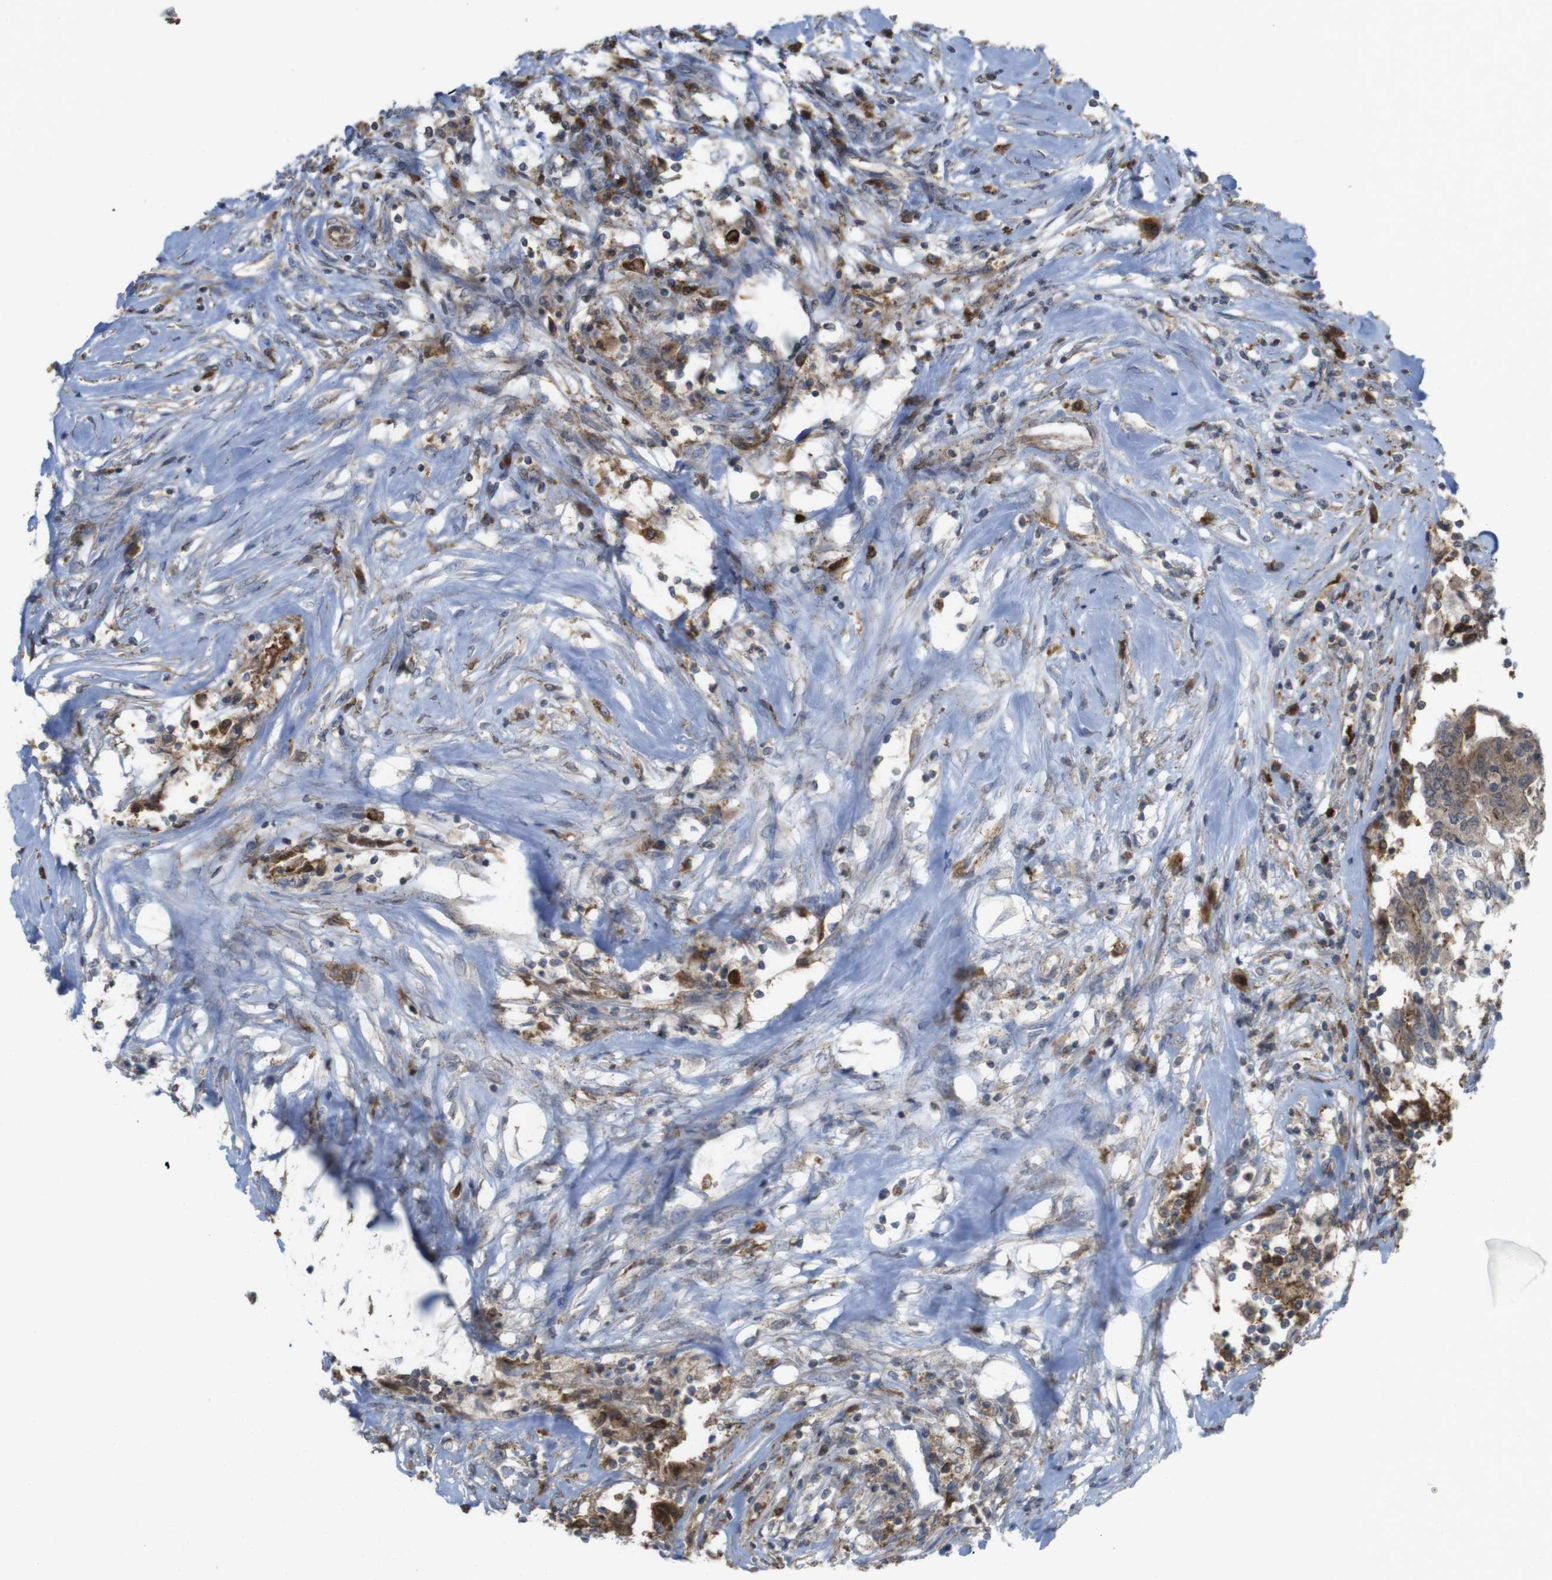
{"staining": {"intensity": "weak", "quantity": ">75%", "location": "cytoplasmic/membranous,nuclear"}, "tissue": "colorectal cancer", "cell_type": "Tumor cells", "image_type": "cancer", "snomed": [{"axis": "morphology", "description": "Adenocarcinoma, NOS"}, {"axis": "topography", "description": "Rectum"}], "caption": "Immunohistochemical staining of human adenocarcinoma (colorectal) shows low levels of weak cytoplasmic/membranous and nuclear staining in approximately >75% of tumor cells. (brown staining indicates protein expression, while blue staining denotes nuclei).", "gene": "PRKCD", "patient": {"sex": "male", "age": 63}}